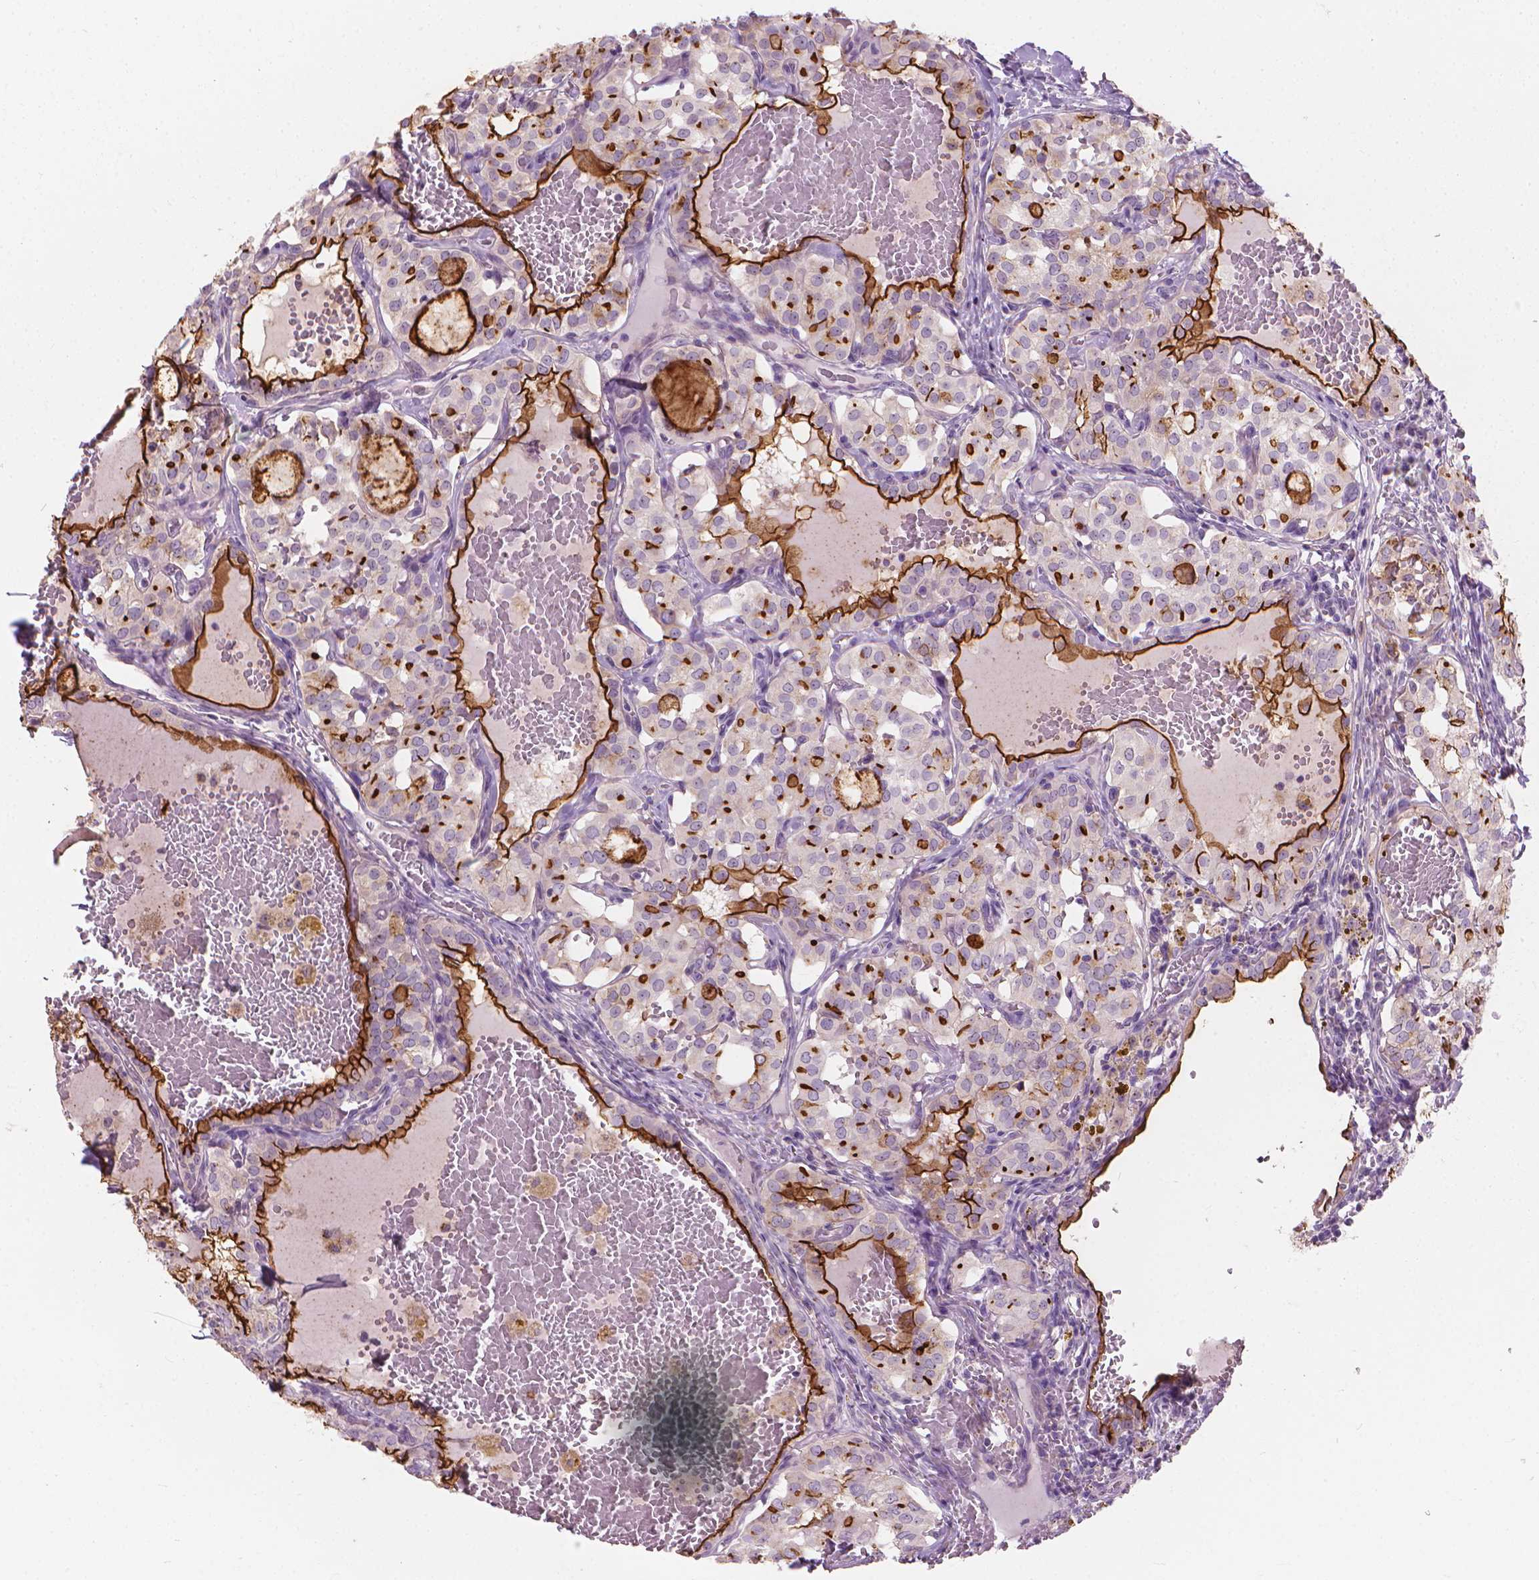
{"staining": {"intensity": "strong", "quantity": "<25%", "location": "cytoplasmic/membranous"}, "tissue": "thyroid cancer", "cell_type": "Tumor cells", "image_type": "cancer", "snomed": [{"axis": "morphology", "description": "Papillary adenocarcinoma, NOS"}, {"axis": "topography", "description": "Thyroid gland"}], "caption": "Immunohistochemistry image of thyroid papillary adenocarcinoma stained for a protein (brown), which reveals medium levels of strong cytoplasmic/membranous staining in about <25% of tumor cells.", "gene": "GPRC5A", "patient": {"sex": "male", "age": 20}}